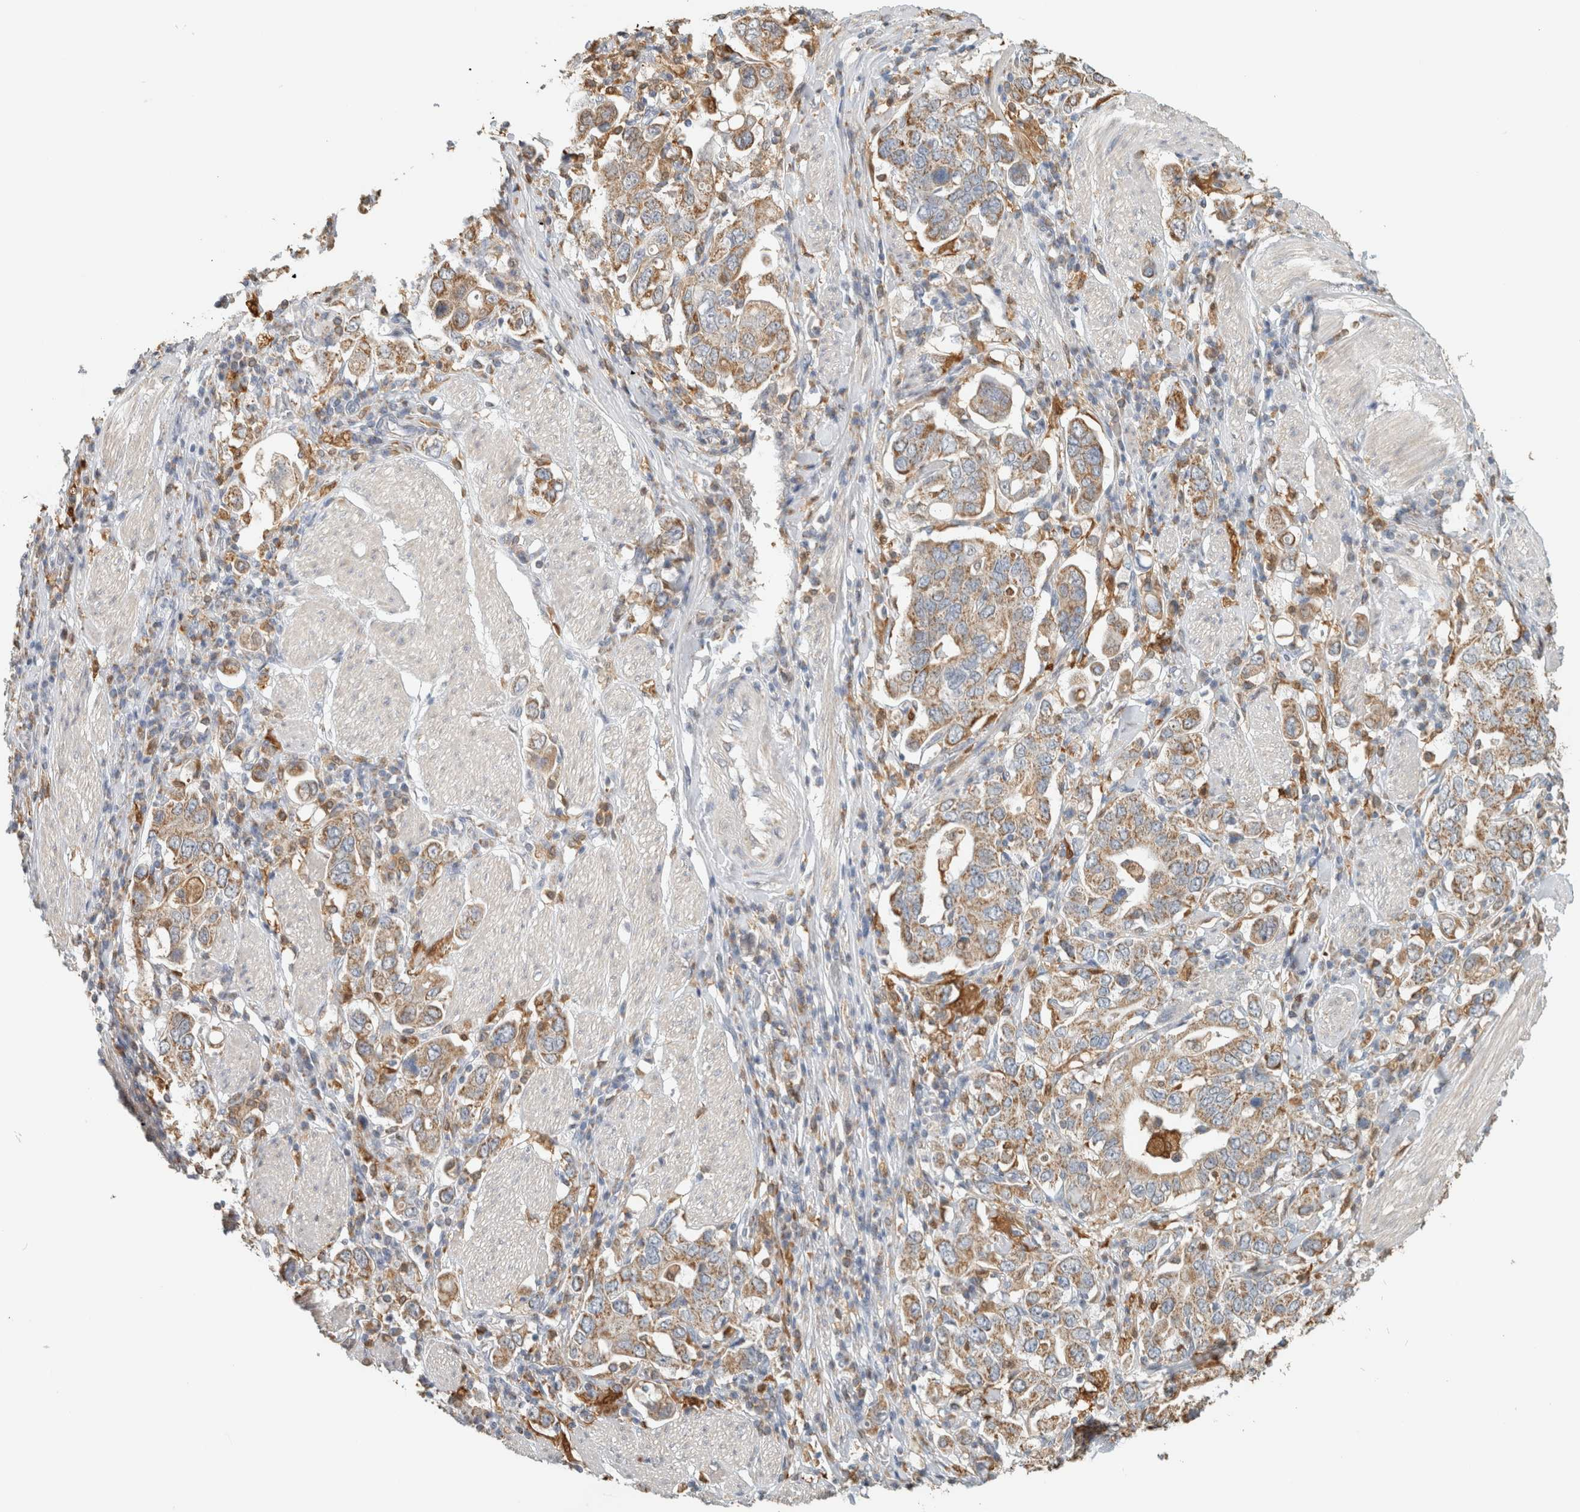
{"staining": {"intensity": "moderate", "quantity": ">75%", "location": "cytoplasmic/membranous"}, "tissue": "stomach cancer", "cell_type": "Tumor cells", "image_type": "cancer", "snomed": [{"axis": "morphology", "description": "Adenocarcinoma, NOS"}, {"axis": "topography", "description": "Stomach, upper"}], "caption": "IHC (DAB) staining of human adenocarcinoma (stomach) demonstrates moderate cytoplasmic/membranous protein expression in approximately >75% of tumor cells.", "gene": "CAPG", "patient": {"sex": "male", "age": 62}}